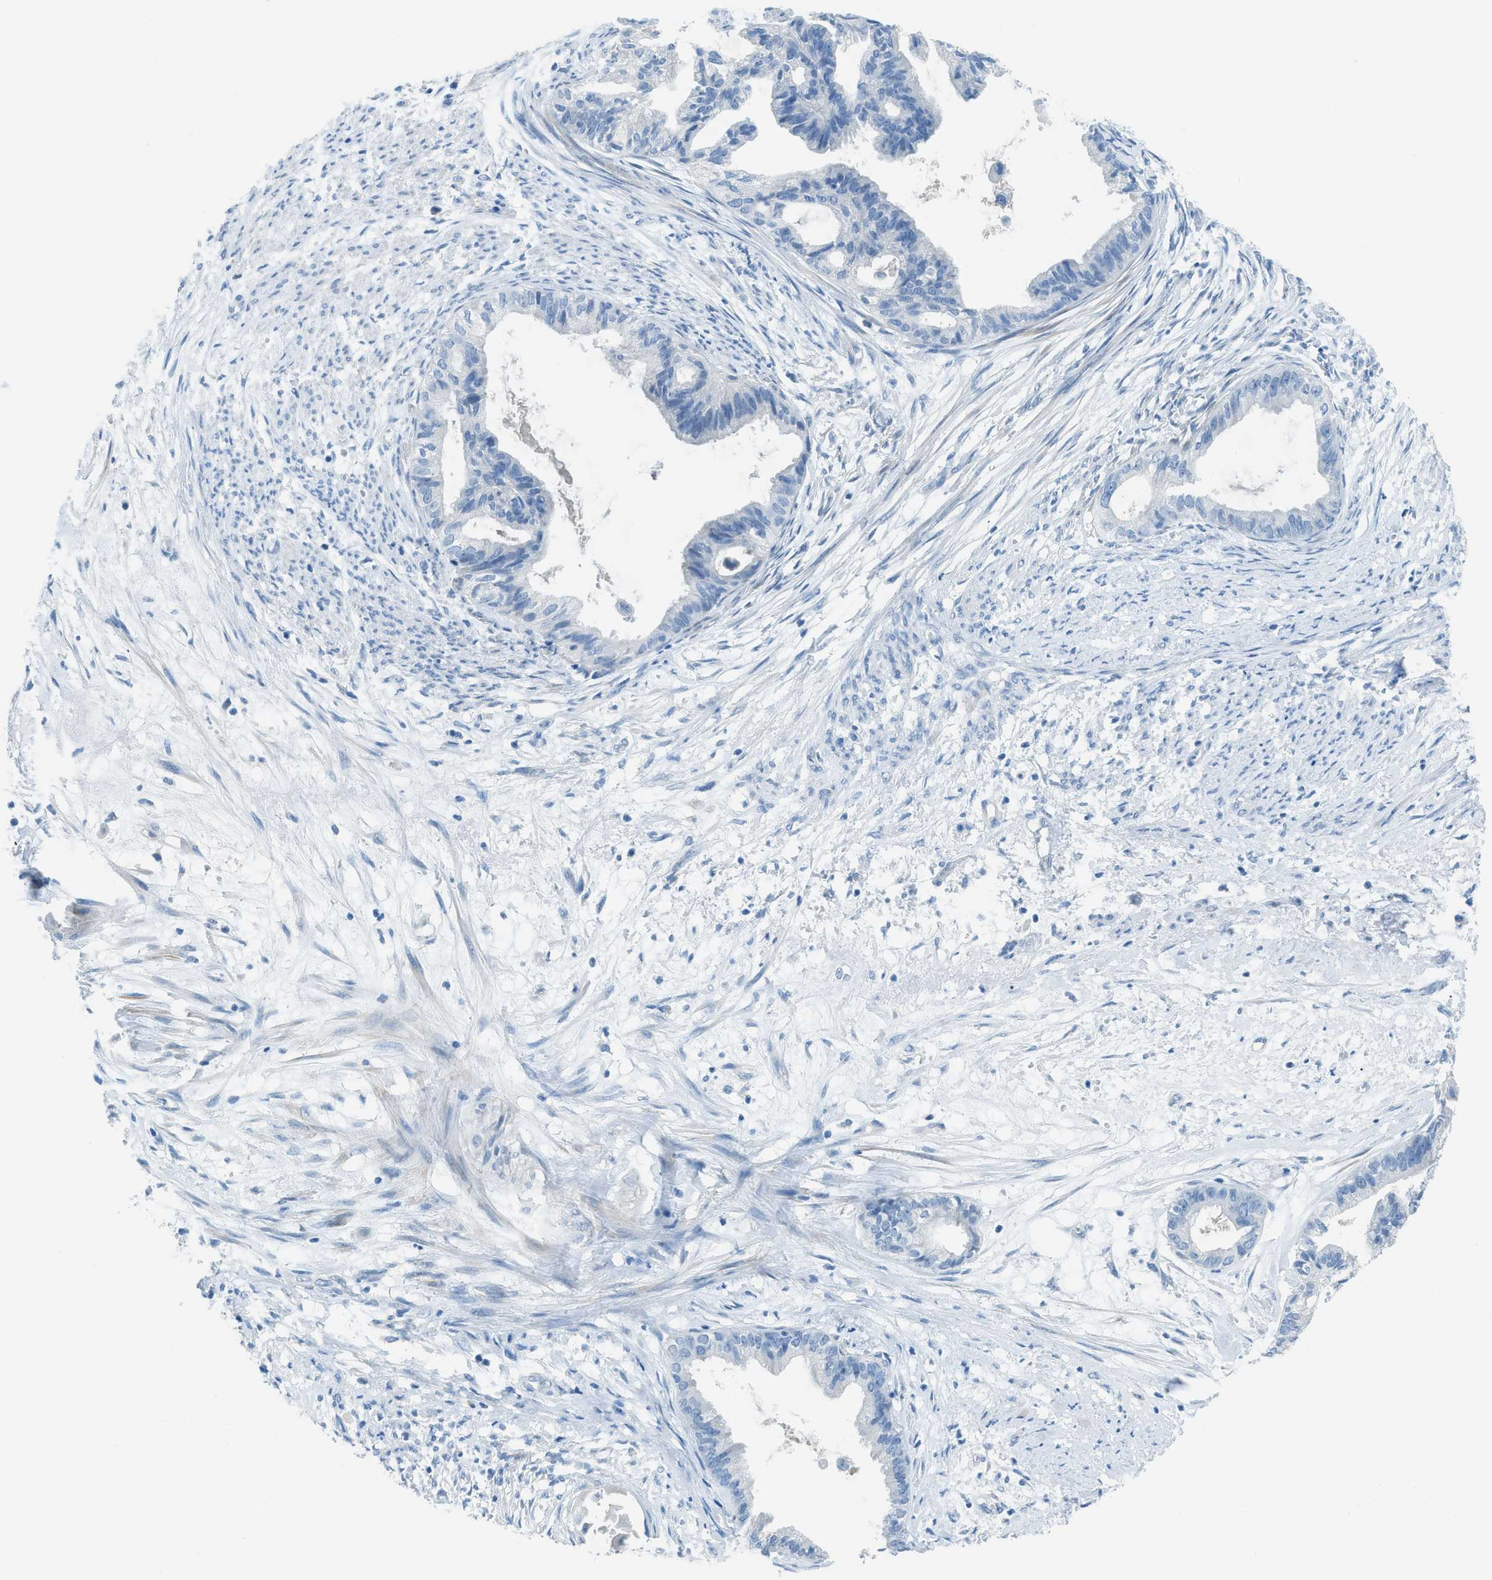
{"staining": {"intensity": "negative", "quantity": "none", "location": "none"}, "tissue": "cervical cancer", "cell_type": "Tumor cells", "image_type": "cancer", "snomed": [{"axis": "morphology", "description": "Normal tissue, NOS"}, {"axis": "morphology", "description": "Adenocarcinoma, NOS"}, {"axis": "topography", "description": "Cervix"}, {"axis": "topography", "description": "Endometrium"}], "caption": "A micrograph of human cervical cancer is negative for staining in tumor cells.", "gene": "ACAN", "patient": {"sex": "female", "age": 86}}